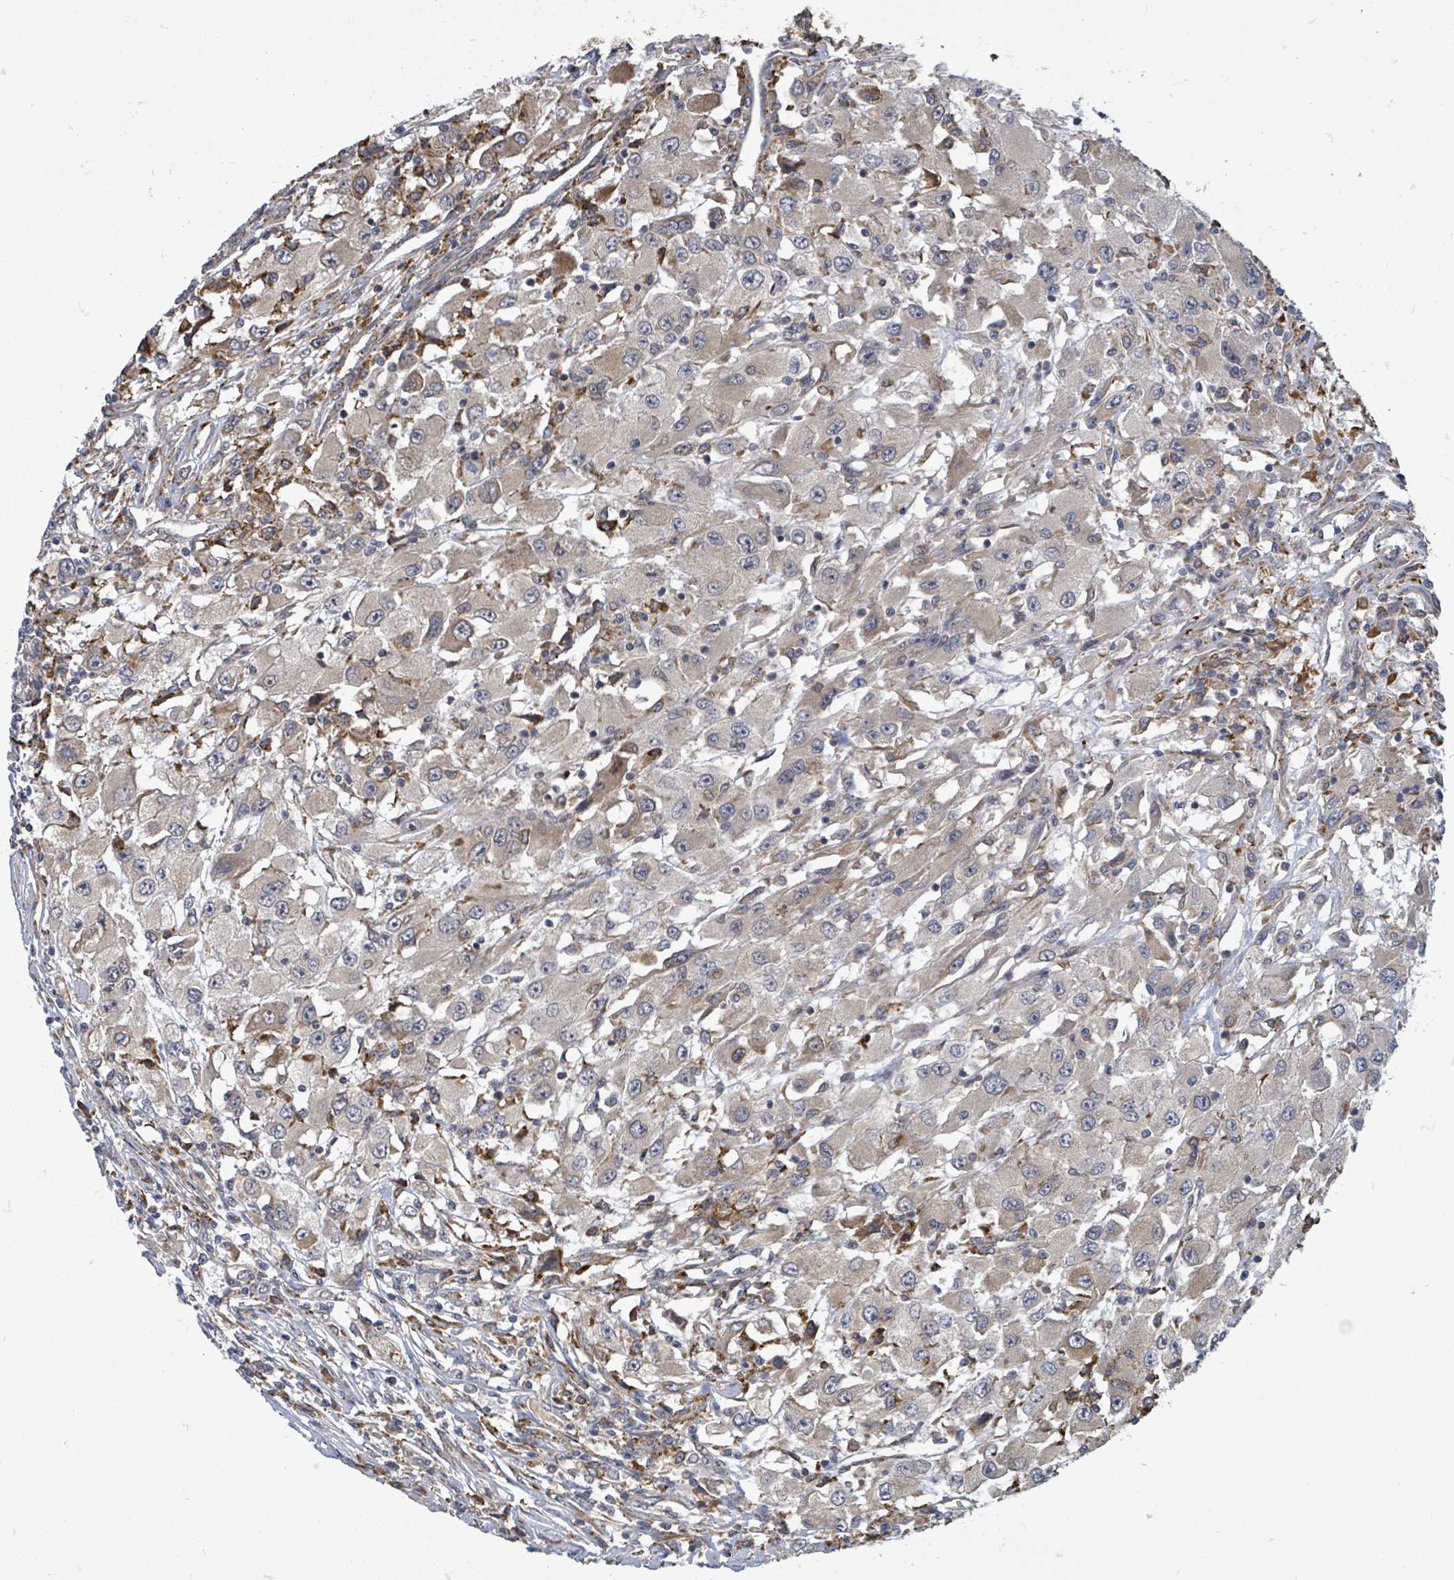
{"staining": {"intensity": "weak", "quantity": "25%-75%", "location": "cytoplasmic/membranous"}, "tissue": "renal cancer", "cell_type": "Tumor cells", "image_type": "cancer", "snomed": [{"axis": "morphology", "description": "Adenocarcinoma, NOS"}, {"axis": "topography", "description": "Kidney"}], "caption": "This is an image of immunohistochemistry (IHC) staining of renal cancer (adenocarcinoma), which shows weak expression in the cytoplasmic/membranous of tumor cells.", "gene": "SHROOM2", "patient": {"sex": "female", "age": 67}}